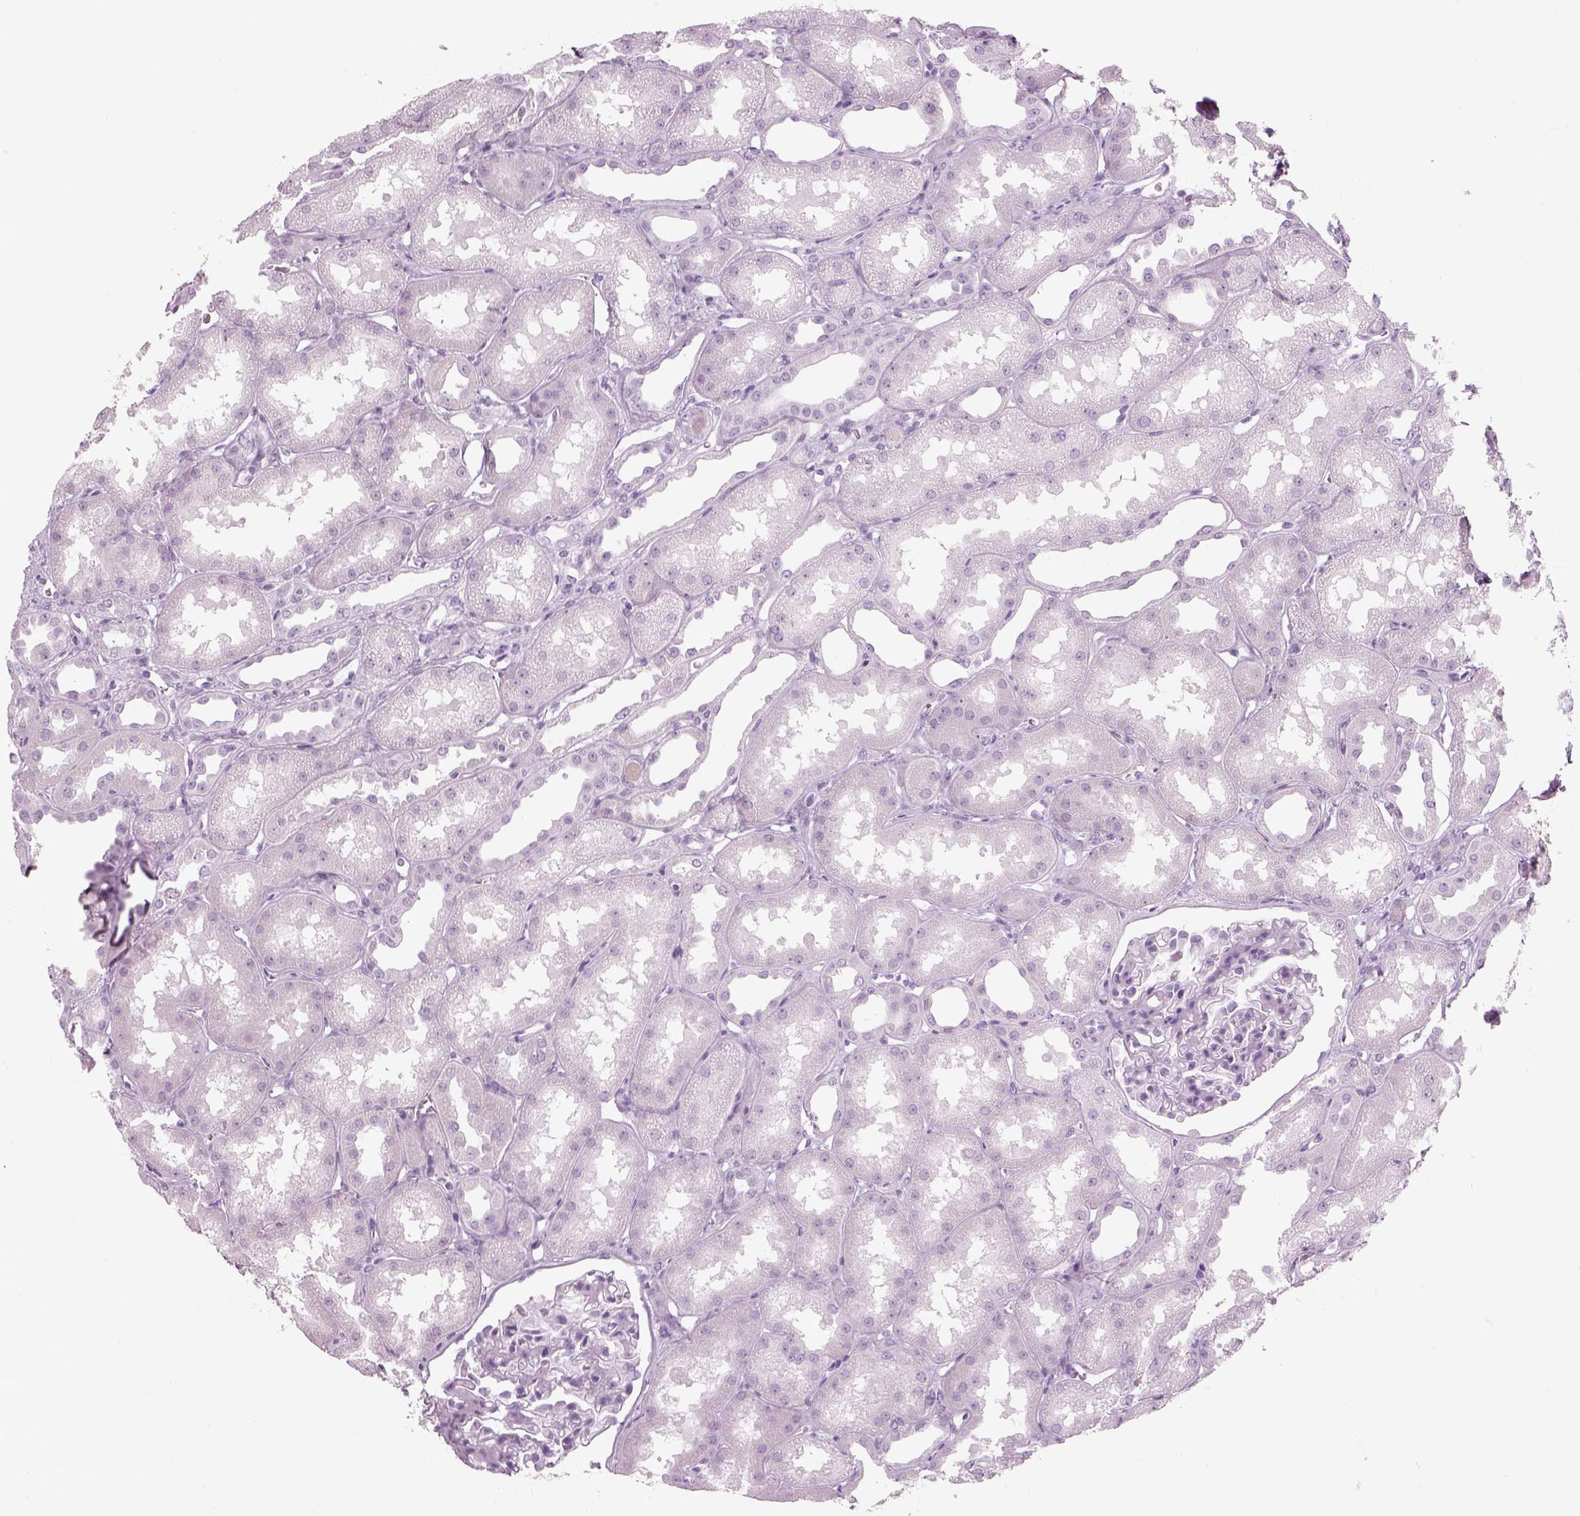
{"staining": {"intensity": "negative", "quantity": "none", "location": "none"}, "tissue": "kidney", "cell_type": "Cells in glomeruli", "image_type": "normal", "snomed": [{"axis": "morphology", "description": "Normal tissue, NOS"}, {"axis": "topography", "description": "Kidney"}], "caption": "This is an immunohistochemistry (IHC) photomicrograph of benign kidney. There is no positivity in cells in glomeruli.", "gene": "SAG", "patient": {"sex": "male", "age": 61}}